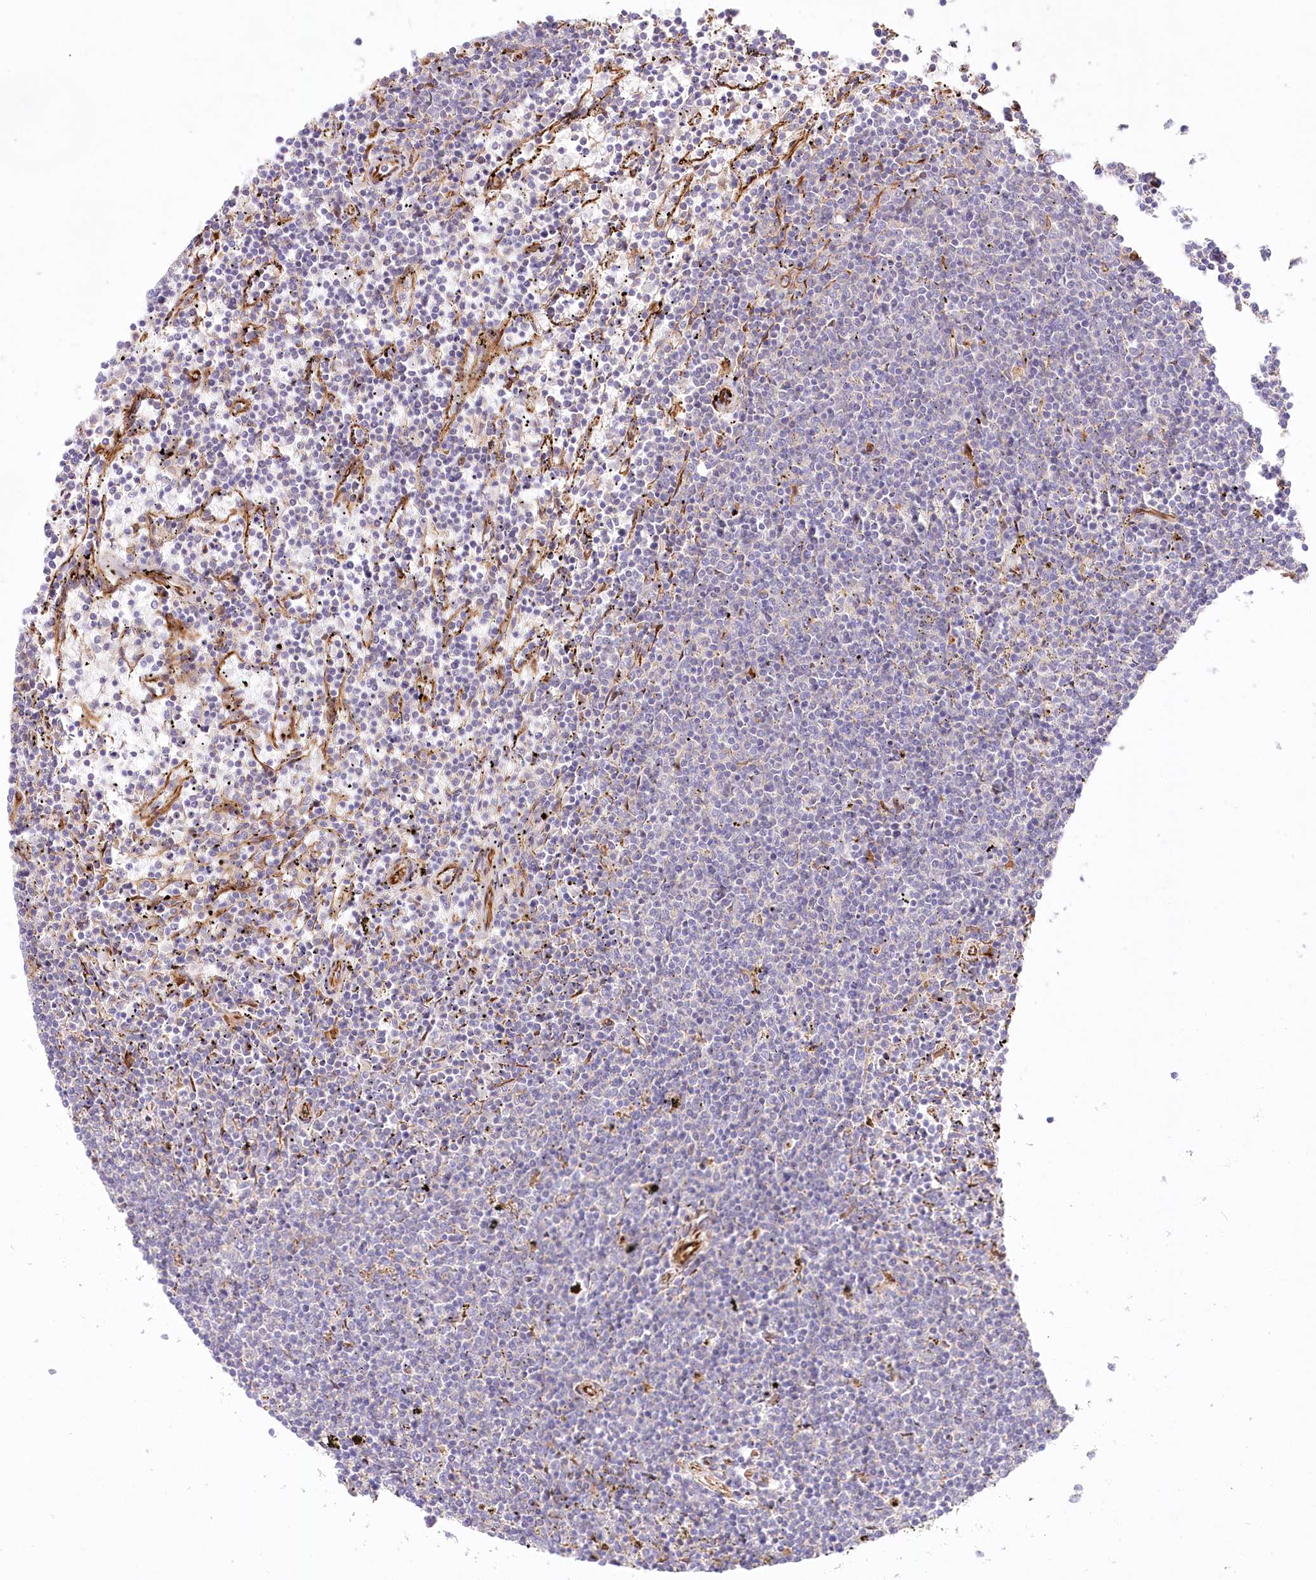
{"staining": {"intensity": "negative", "quantity": "none", "location": "none"}, "tissue": "lymphoma", "cell_type": "Tumor cells", "image_type": "cancer", "snomed": [{"axis": "morphology", "description": "Malignant lymphoma, non-Hodgkin's type, Low grade"}, {"axis": "topography", "description": "Spleen"}], "caption": "Immunohistochemistry (IHC) of human lymphoma demonstrates no expression in tumor cells.", "gene": "ABRAXAS2", "patient": {"sex": "female", "age": 50}}